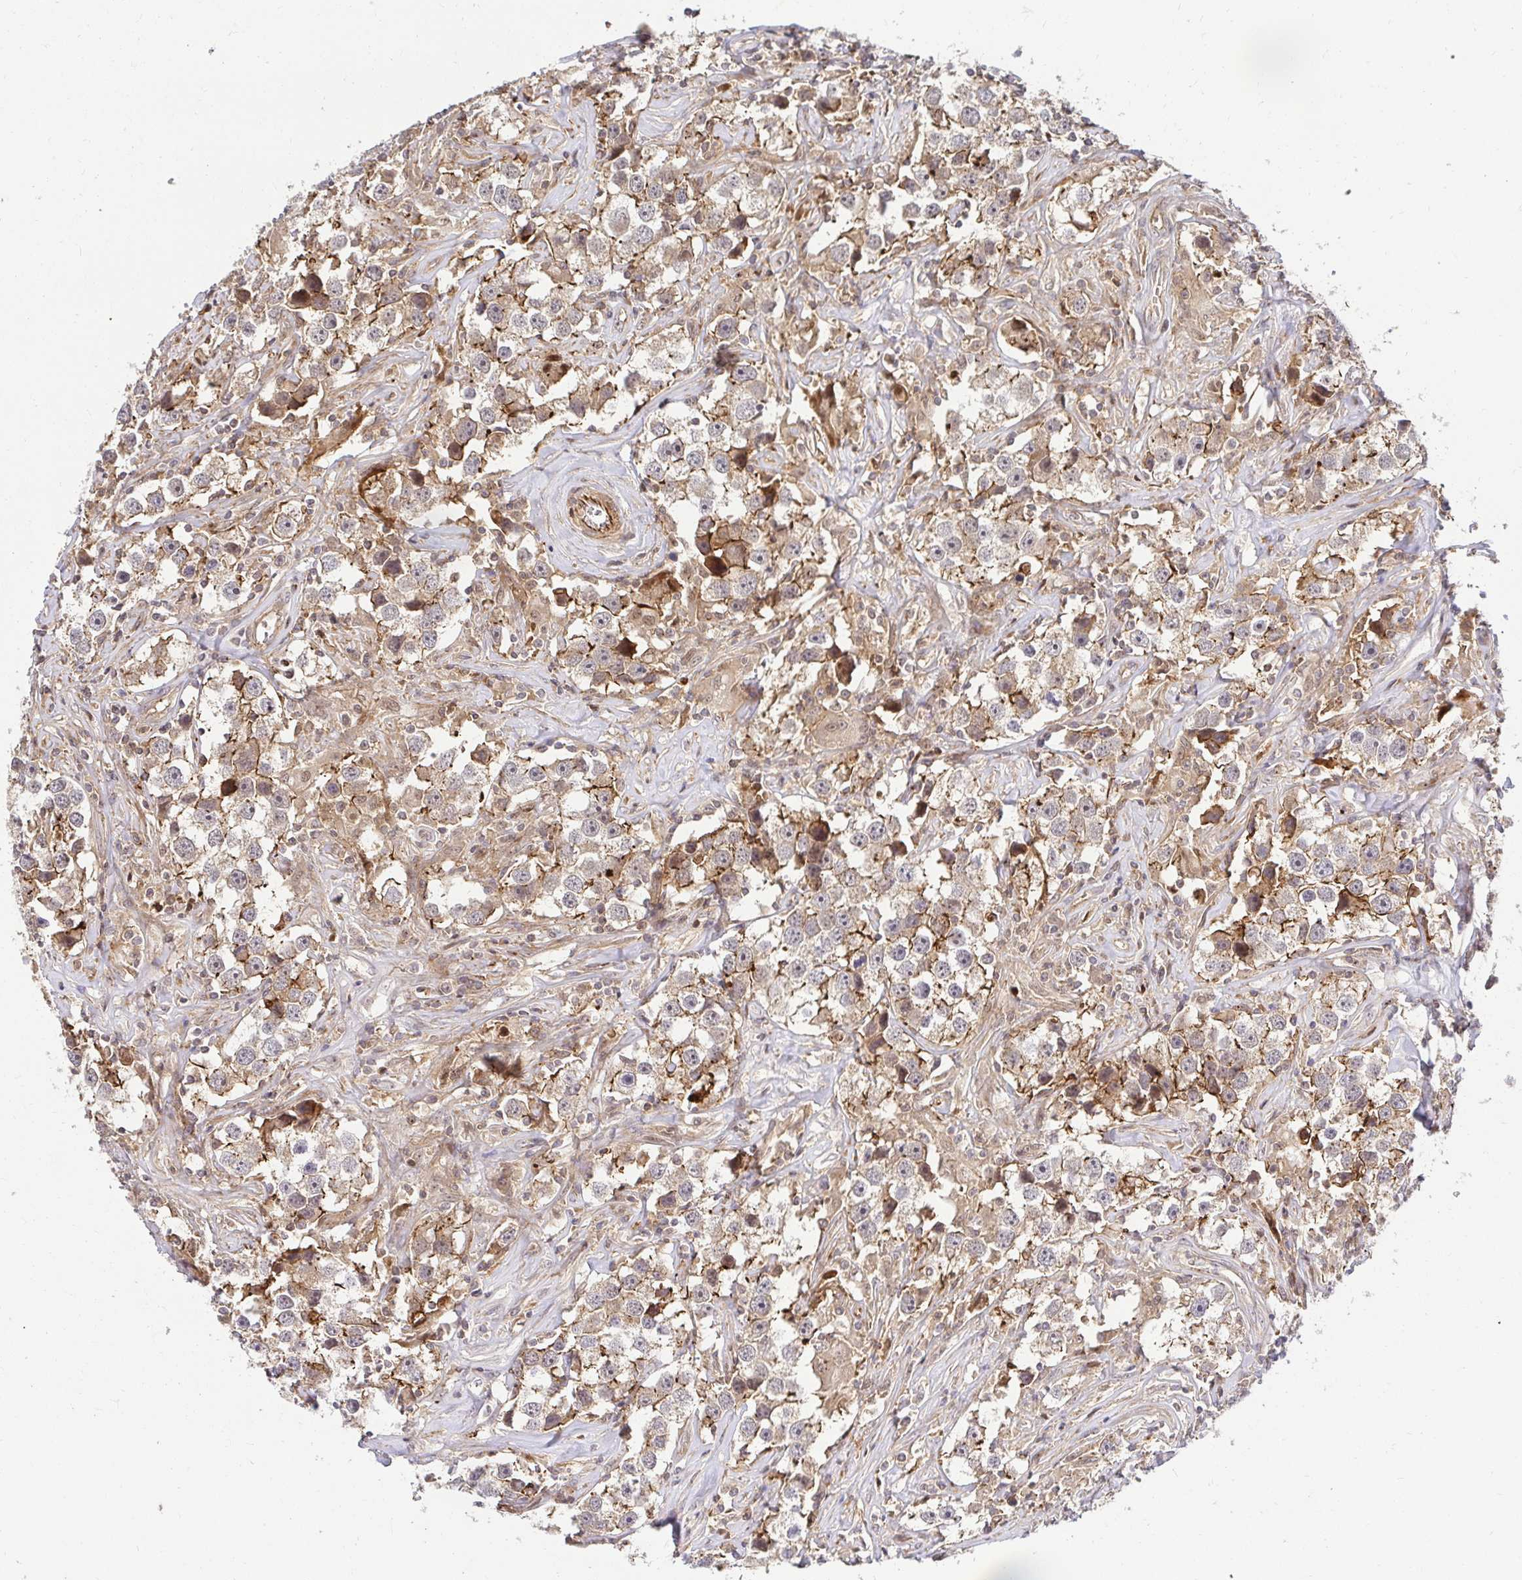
{"staining": {"intensity": "moderate", "quantity": "<25%", "location": "cytoplasmic/membranous"}, "tissue": "testis cancer", "cell_type": "Tumor cells", "image_type": "cancer", "snomed": [{"axis": "morphology", "description": "Seminoma, NOS"}, {"axis": "topography", "description": "Testis"}], "caption": "Protein analysis of testis cancer tissue reveals moderate cytoplasmic/membranous expression in approximately <25% of tumor cells.", "gene": "PSMA4", "patient": {"sex": "male", "age": 49}}